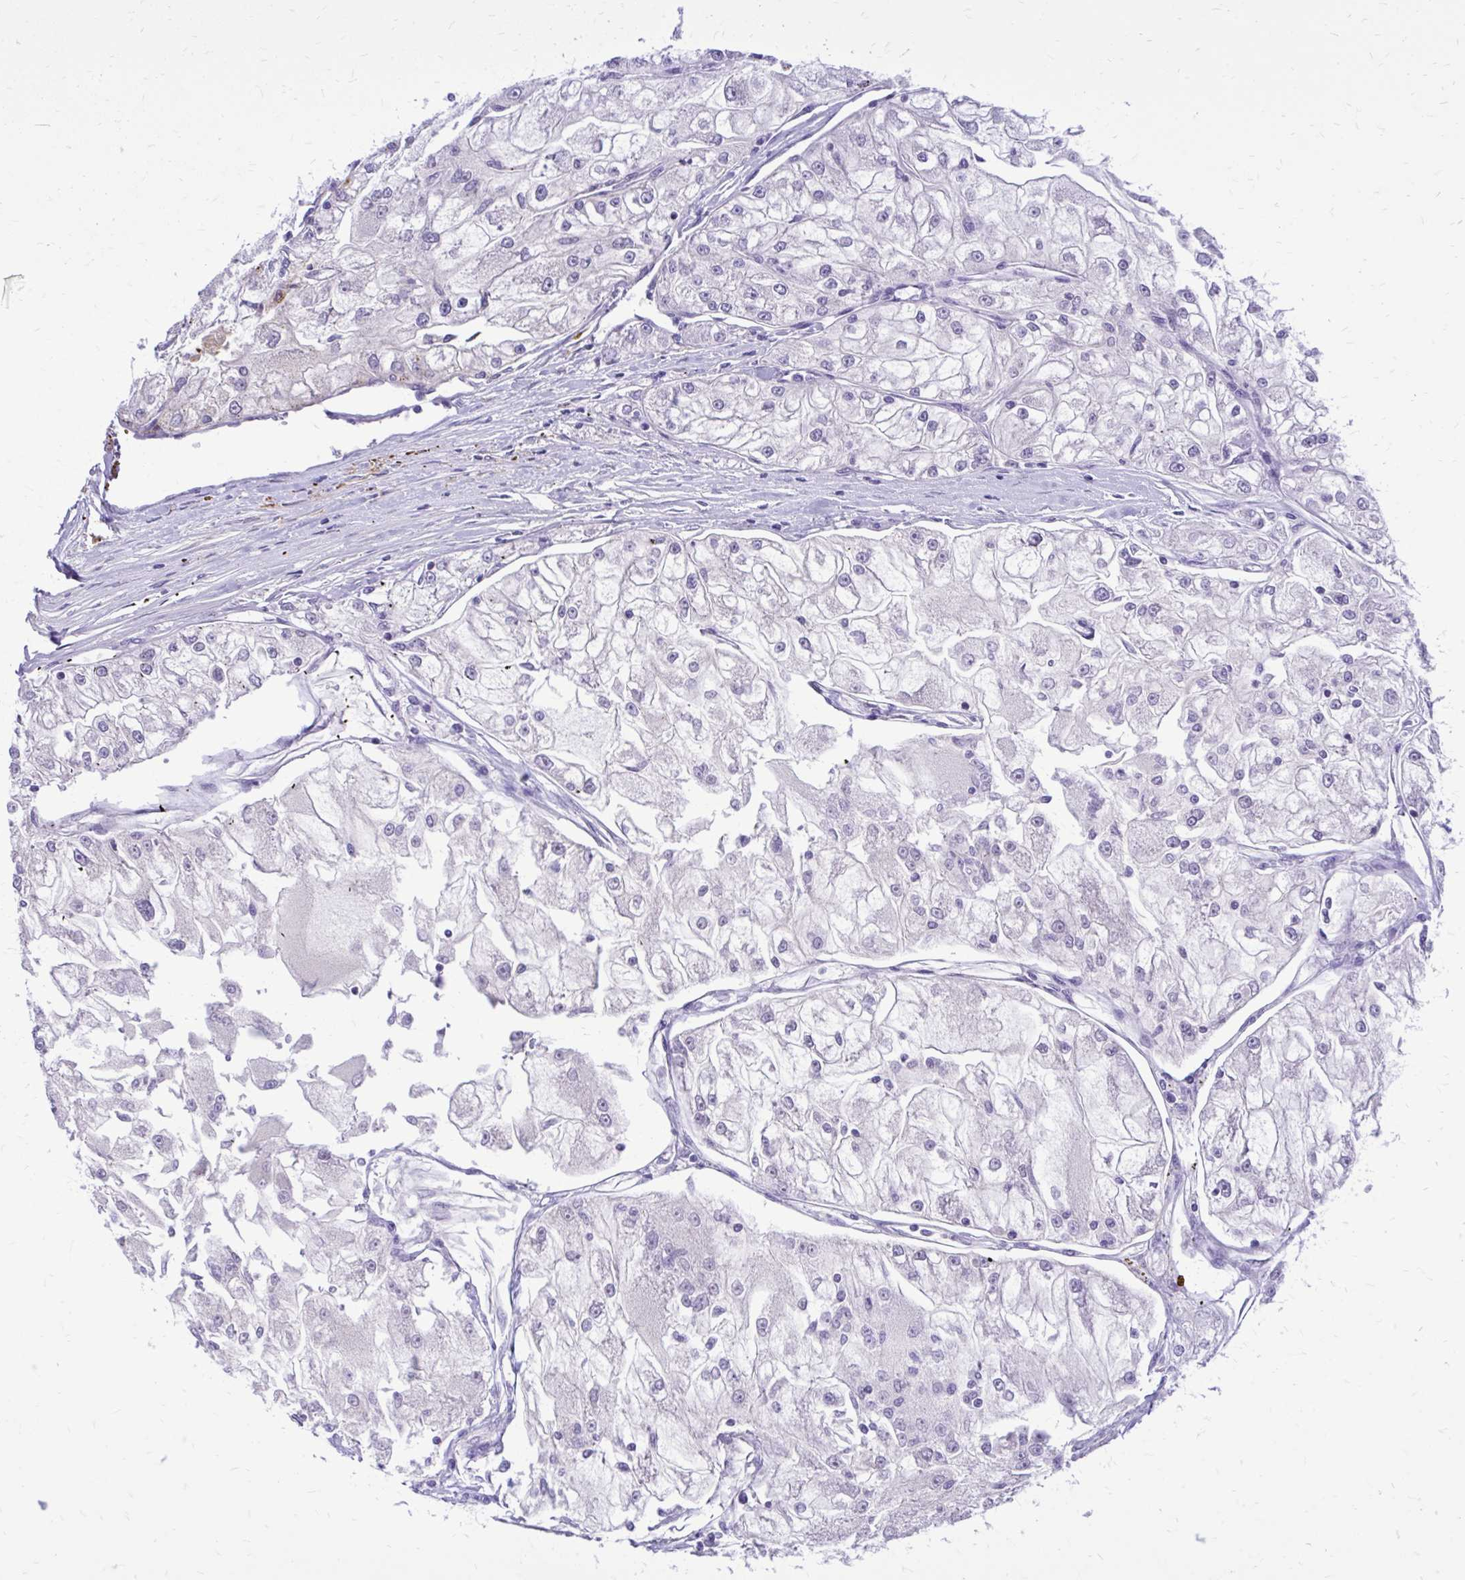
{"staining": {"intensity": "negative", "quantity": "none", "location": "none"}, "tissue": "renal cancer", "cell_type": "Tumor cells", "image_type": "cancer", "snomed": [{"axis": "morphology", "description": "Adenocarcinoma, NOS"}, {"axis": "topography", "description": "Kidney"}], "caption": "Tumor cells are negative for brown protein staining in renal cancer.", "gene": "ZBTB25", "patient": {"sex": "female", "age": 72}}